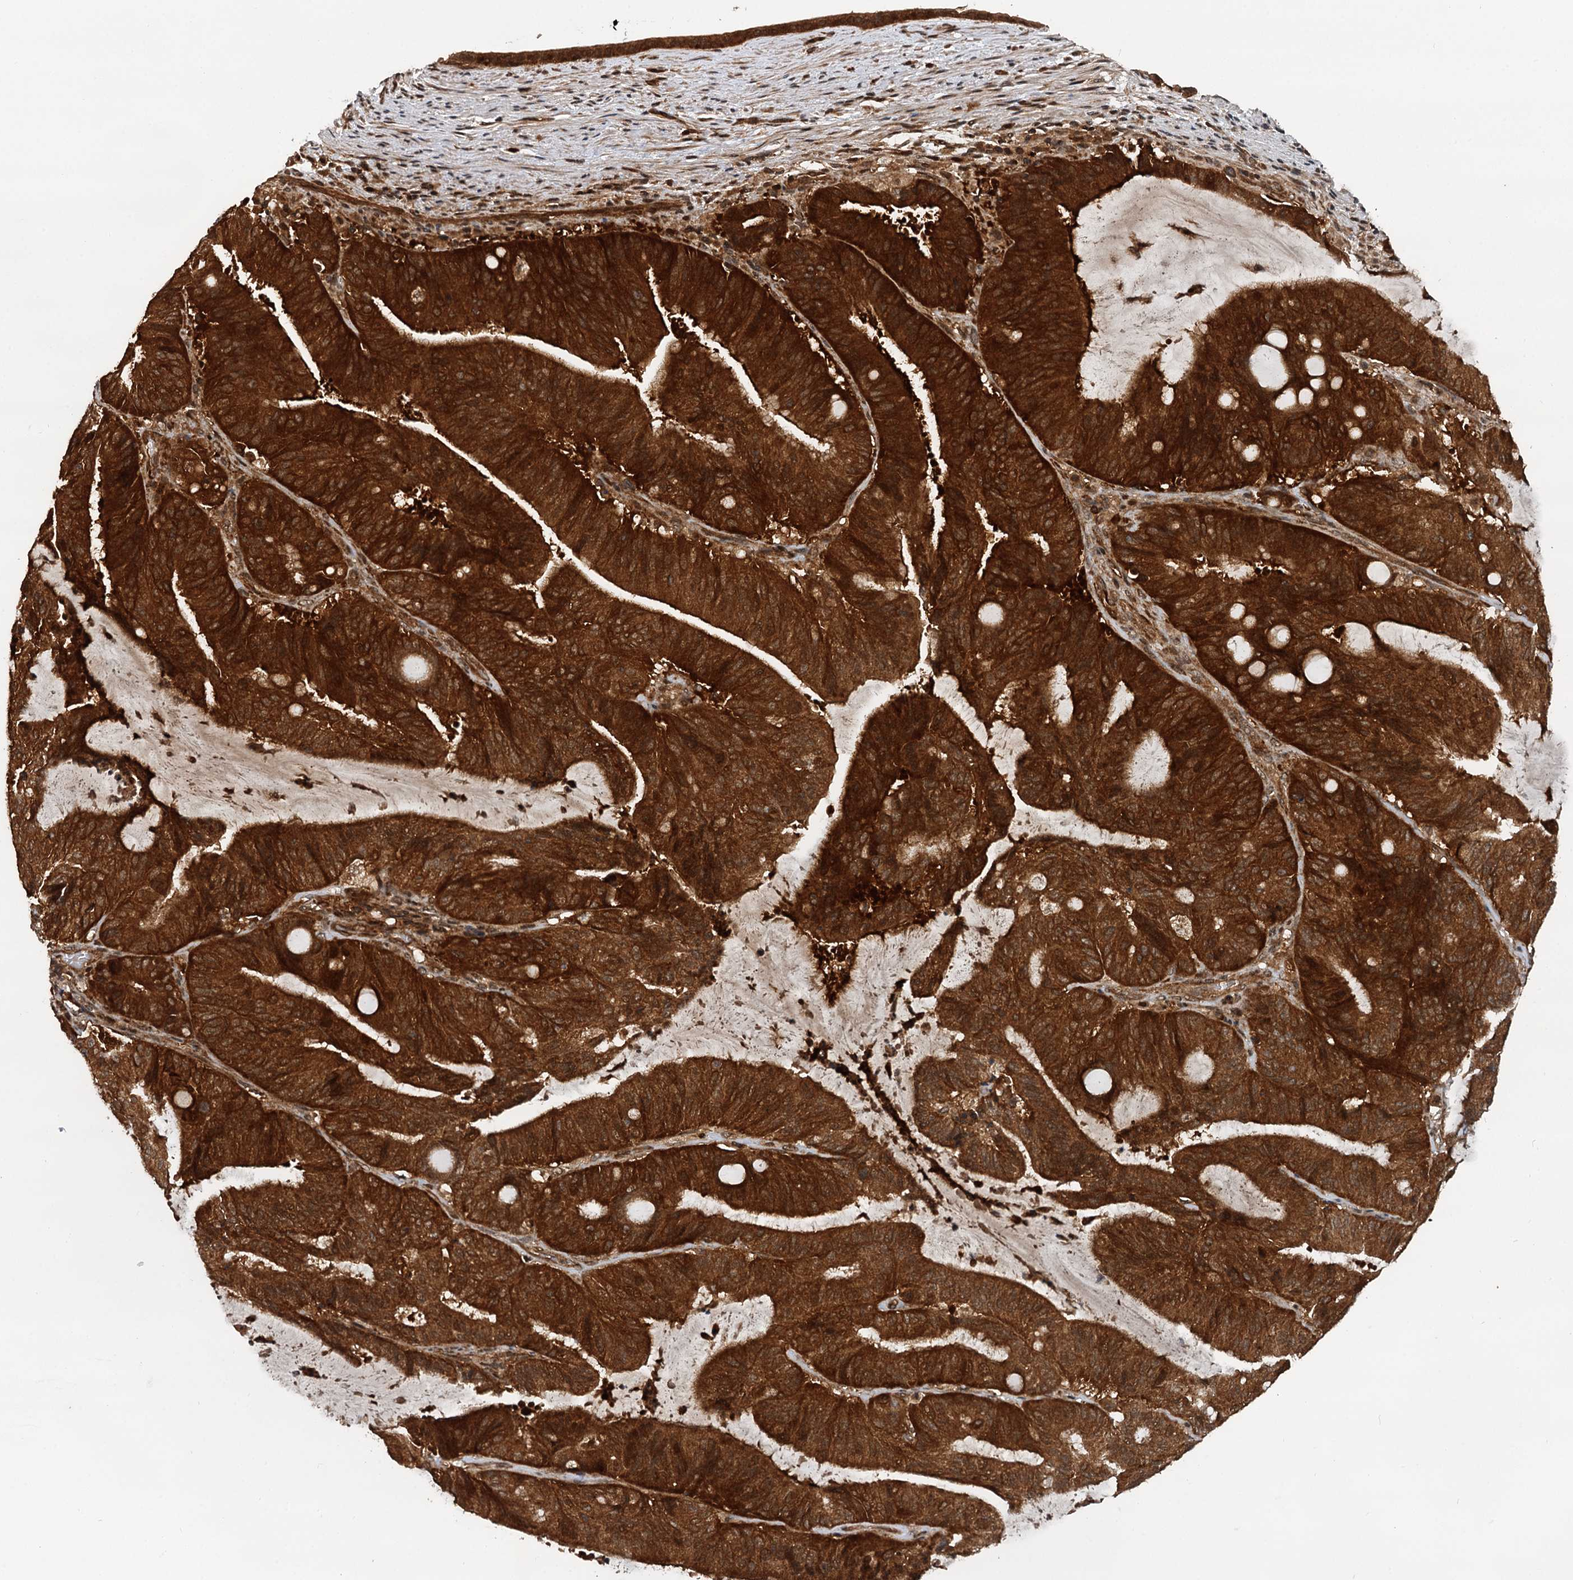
{"staining": {"intensity": "strong", "quantity": ">75%", "location": "cytoplasmic/membranous,nuclear"}, "tissue": "liver cancer", "cell_type": "Tumor cells", "image_type": "cancer", "snomed": [{"axis": "morphology", "description": "Normal tissue, NOS"}, {"axis": "morphology", "description": "Cholangiocarcinoma"}, {"axis": "topography", "description": "Liver"}, {"axis": "topography", "description": "Peripheral nerve tissue"}], "caption": "About >75% of tumor cells in human liver cancer show strong cytoplasmic/membranous and nuclear protein expression as visualized by brown immunohistochemical staining.", "gene": "STUB1", "patient": {"sex": "female", "age": 73}}